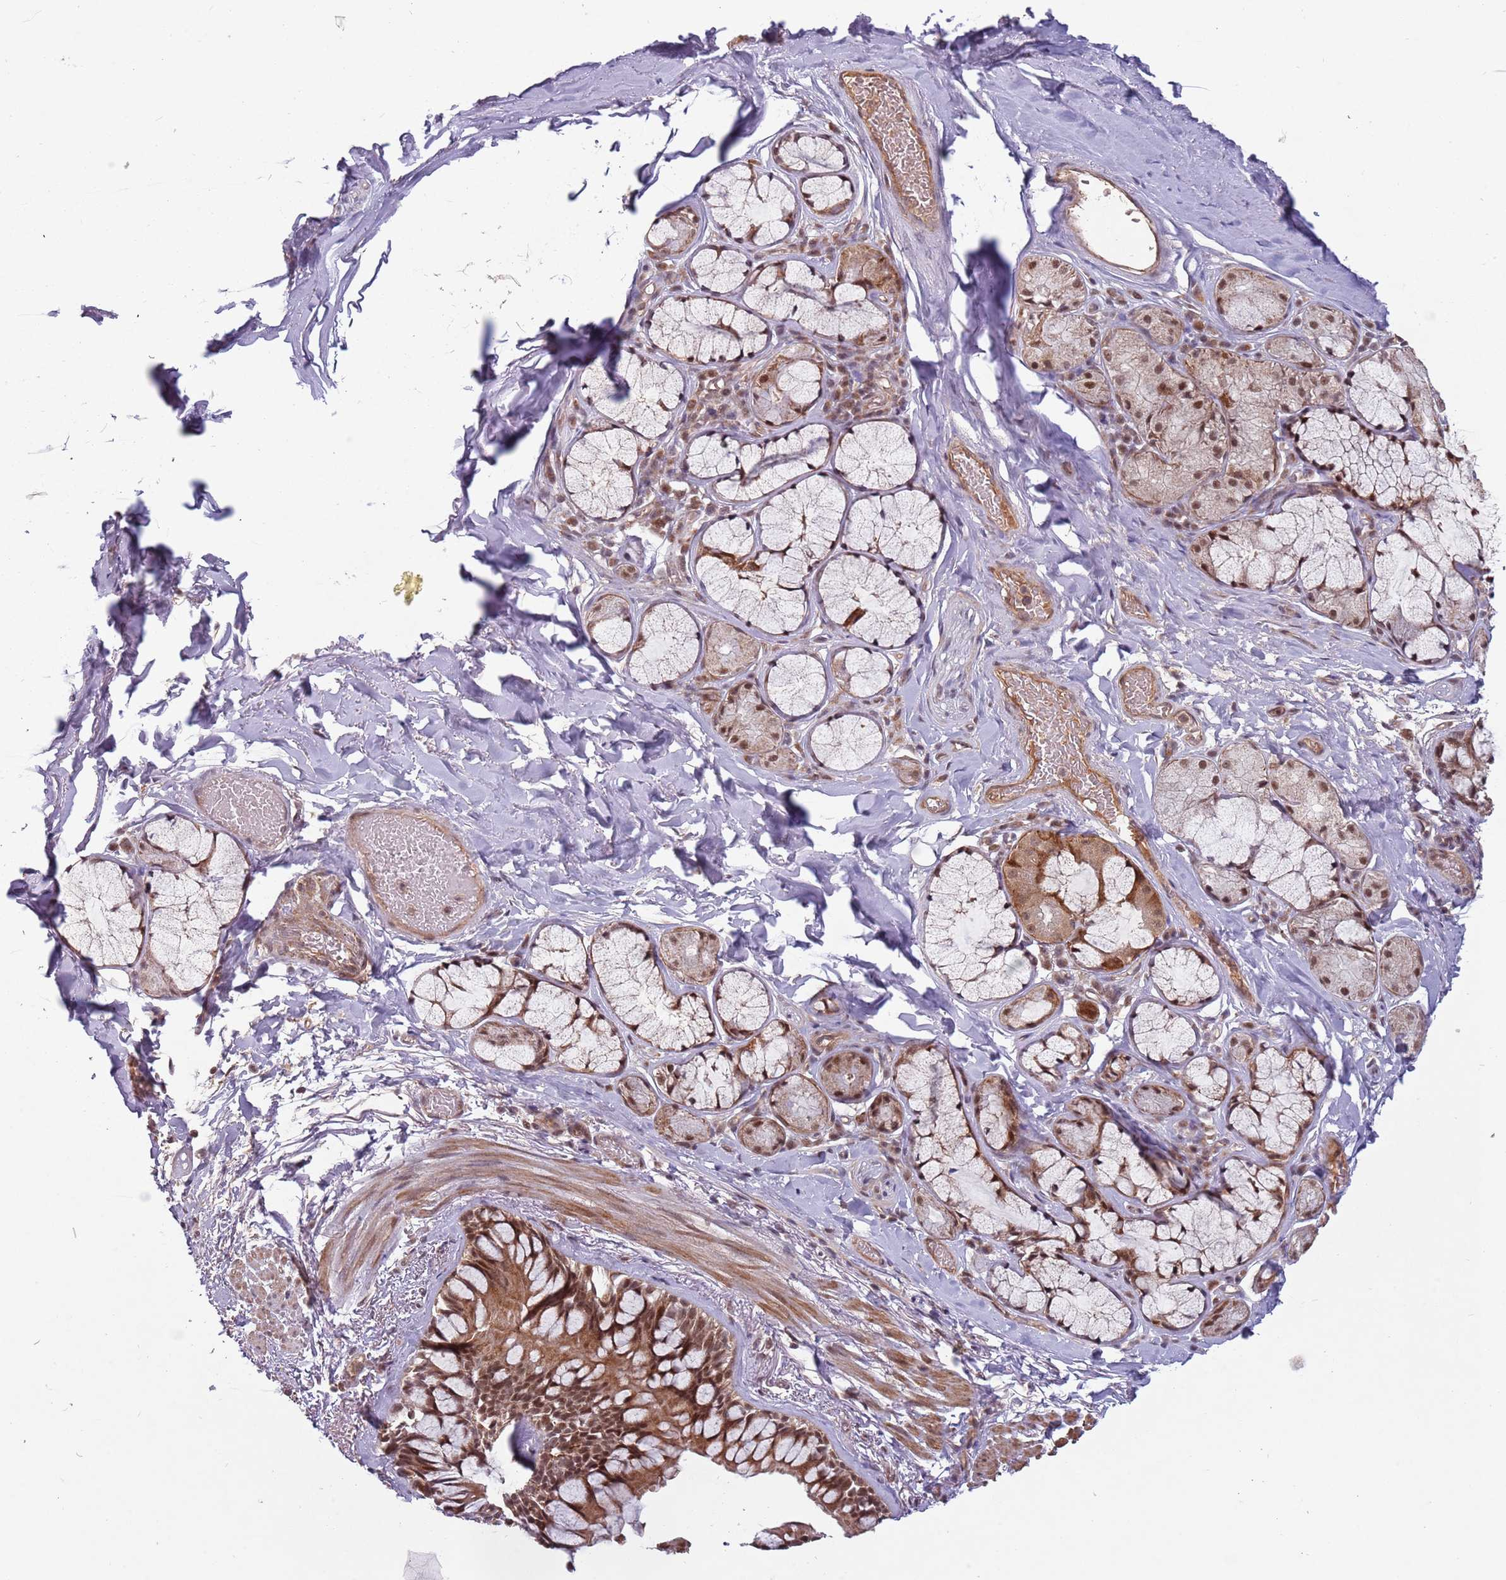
{"staining": {"intensity": "strong", "quantity": ">75%", "location": "cytoplasmic/membranous,nuclear"}, "tissue": "bronchus", "cell_type": "Respiratory epithelial cells", "image_type": "normal", "snomed": [{"axis": "morphology", "description": "Normal tissue, NOS"}, {"axis": "topography", "description": "Cartilage tissue"}], "caption": "Normal bronchus reveals strong cytoplasmic/membranous,nuclear positivity in approximately >75% of respiratory epithelial cells, visualized by immunohistochemistry. The staining was performed using DAB to visualize the protein expression in brown, while the nuclei were stained in blue with hematoxylin (Magnification: 20x).", "gene": "SUDS3", "patient": {"sex": "male", "age": 63}}